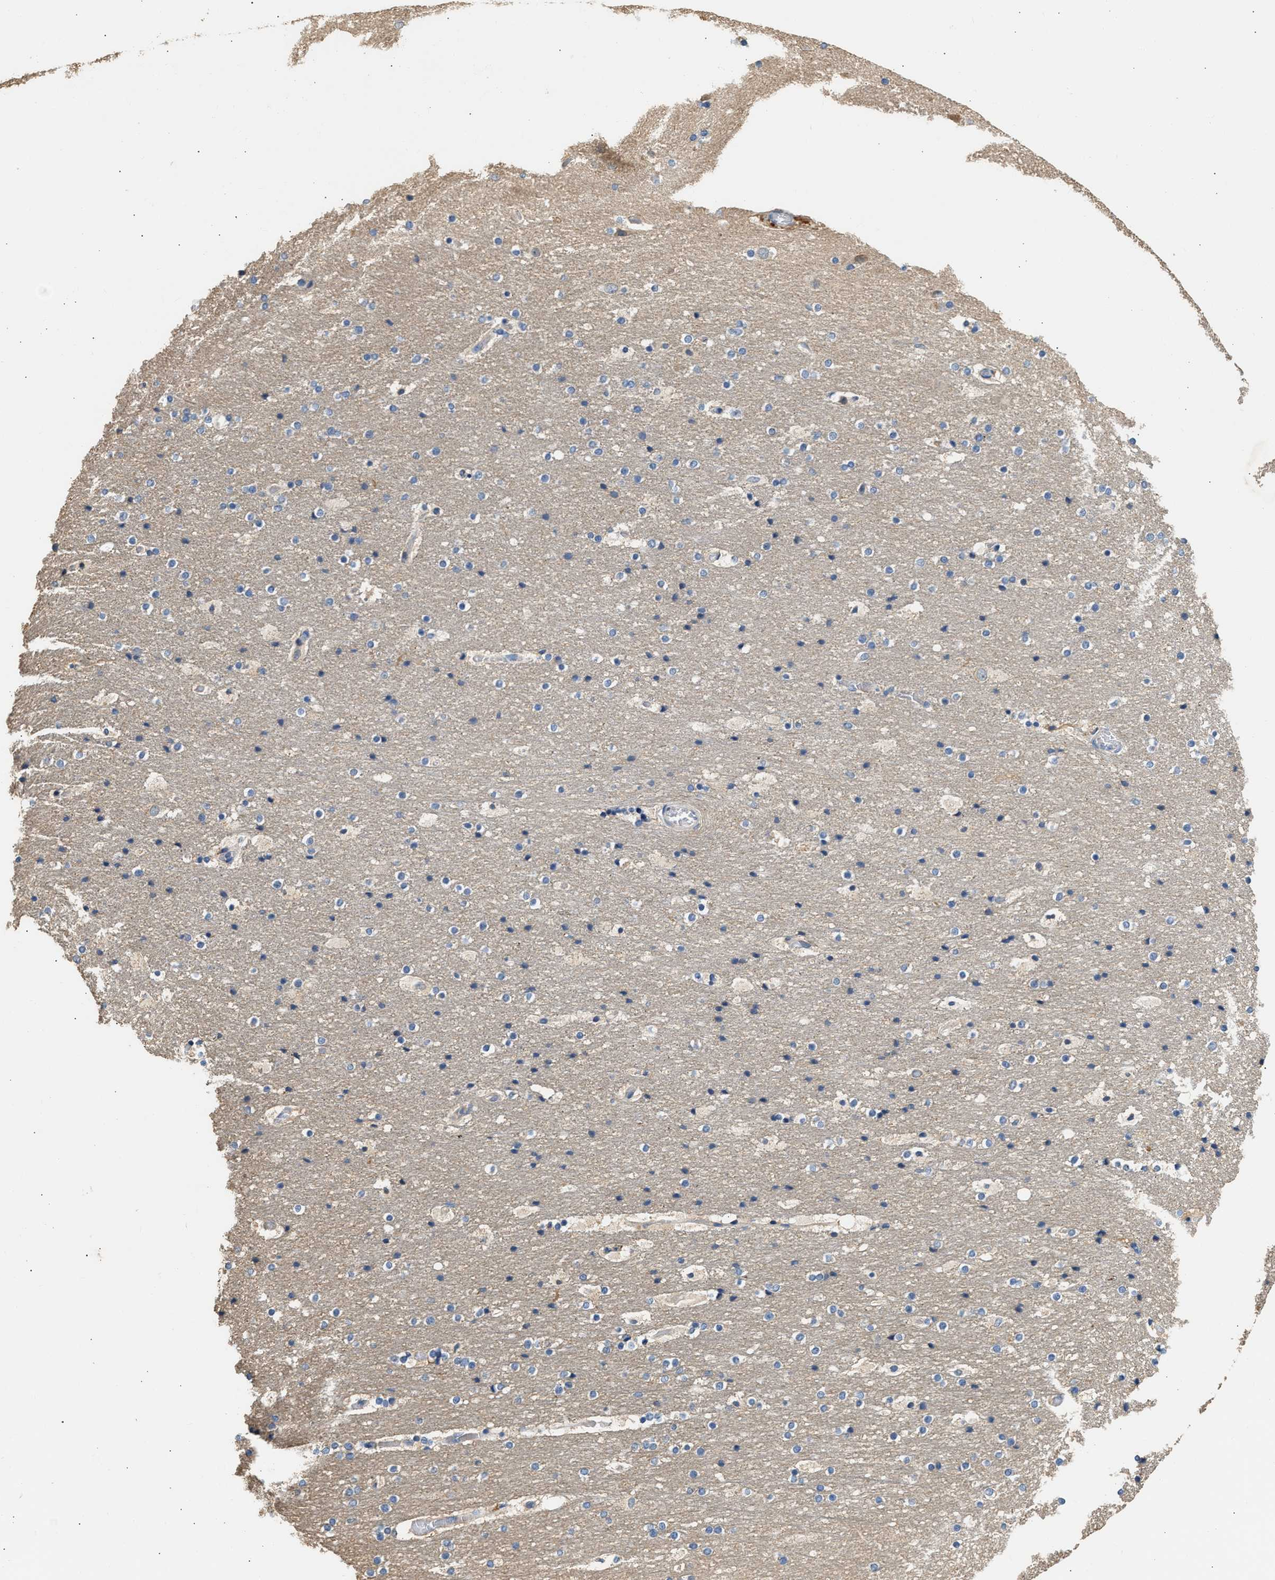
{"staining": {"intensity": "negative", "quantity": "none", "location": "none"}, "tissue": "cerebral cortex", "cell_type": "Endothelial cells", "image_type": "normal", "snomed": [{"axis": "morphology", "description": "Normal tissue, NOS"}, {"axis": "topography", "description": "Cerebral cortex"}], "caption": "The immunohistochemistry (IHC) micrograph has no significant staining in endothelial cells of cerebral cortex. (Stains: DAB (3,3'-diaminobenzidine) immunohistochemistry with hematoxylin counter stain, Microscopy: brightfield microscopy at high magnification).", "gene": "WDR31", "patient": {"sex": "male", "age": 57}}